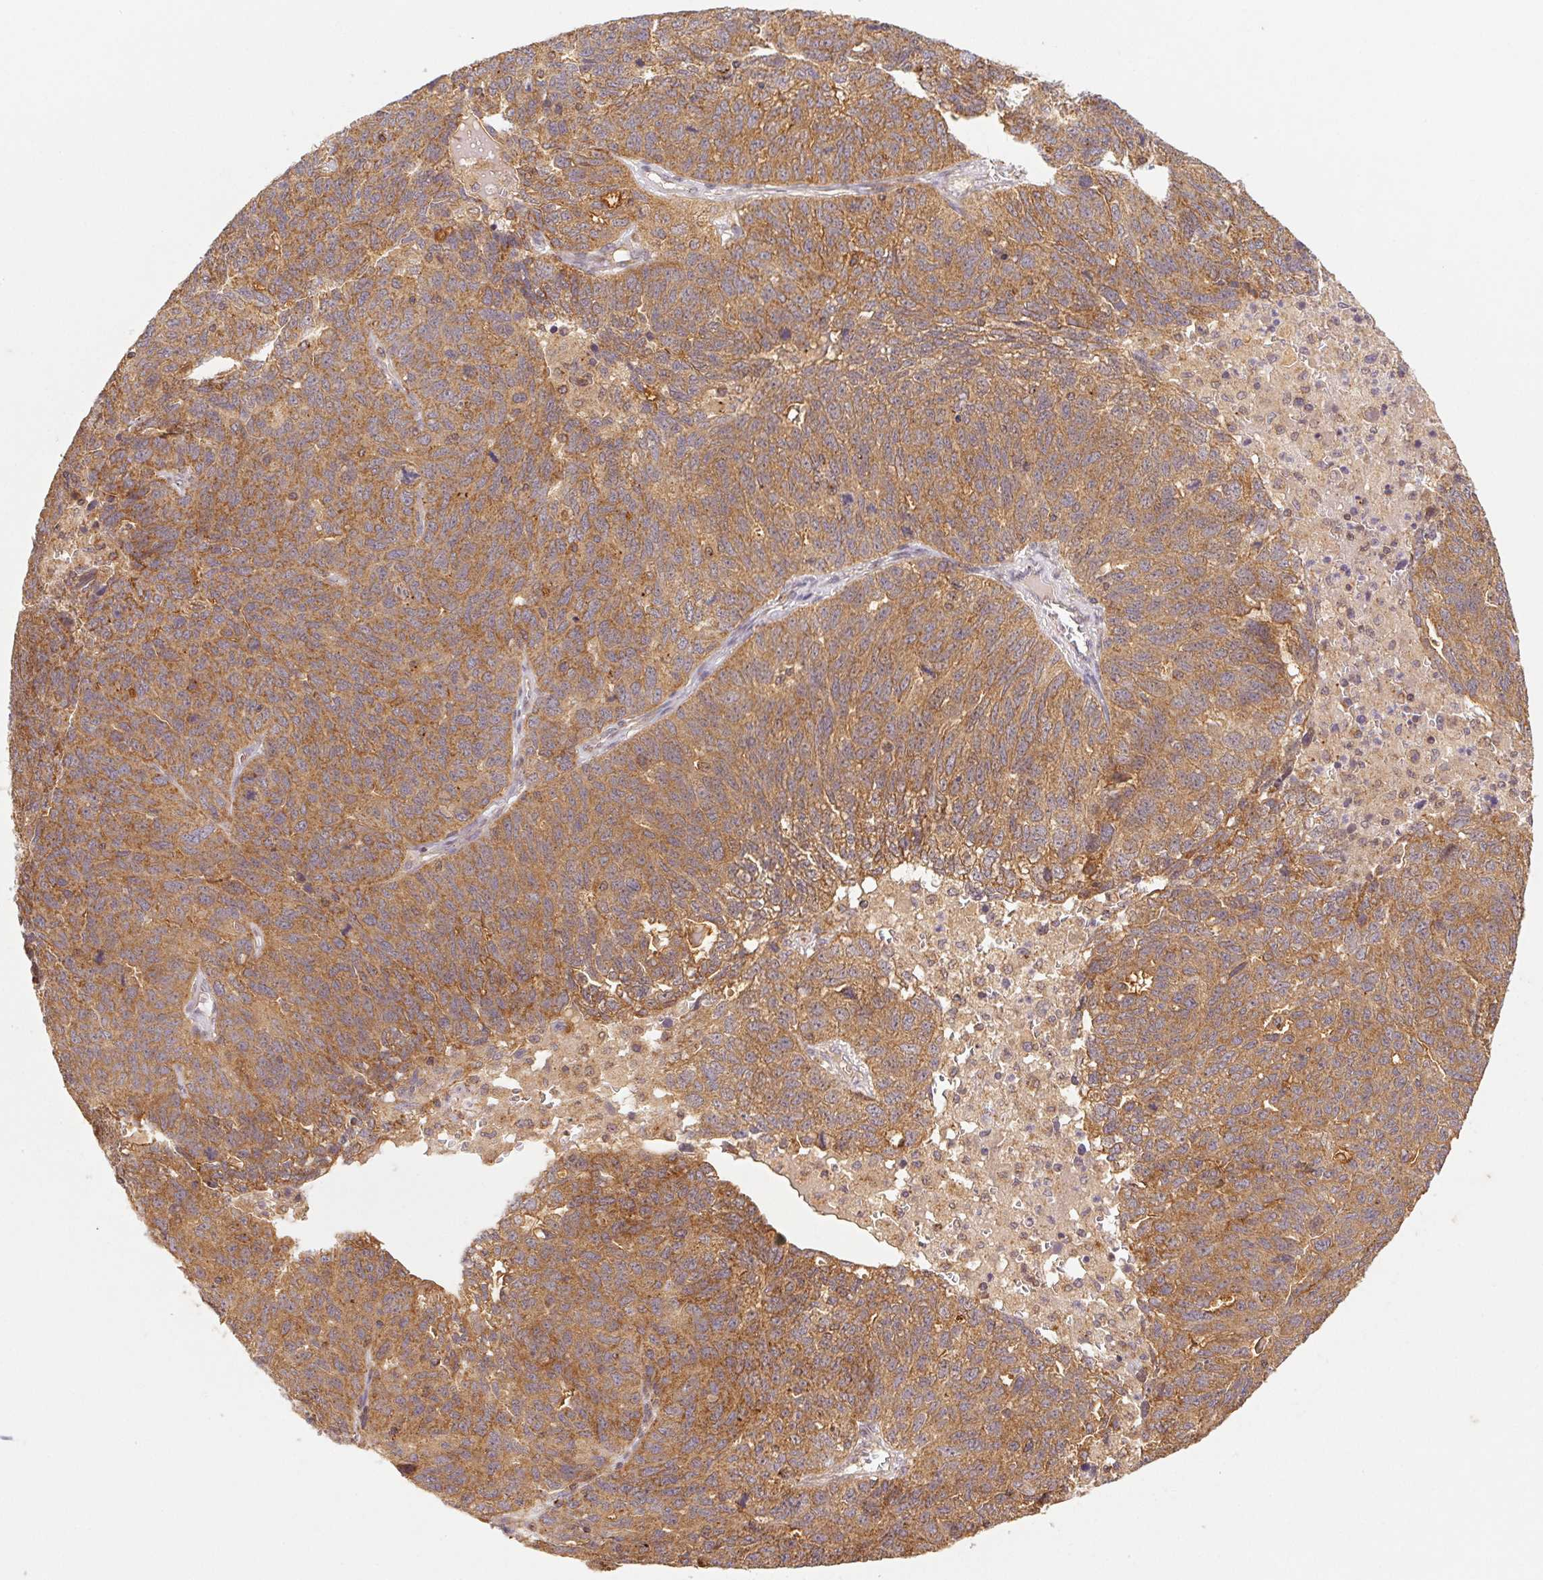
{"staining": {"intensity": "moderate", "quantity": ">75%", "location": "cytoplasmic/membranous"}, "tissue": "ovarian cancer", "cell_type": "Tumor cells", "image_type": "cancer", "snomed": [{"axis": "morphology", "description": "Cystadenocarcinoma, serous, NOS"}, {"axis": "topography", "description": "Ovary"}], "caption": "DAB (3,3'-diaminobenzidine) immunohistochemical staining of human ovarian cancer exhibits moderate cytoplasmic/membranous protein positivity in approximately >75% of tumor cells.", "gene": "MTHFD1", "patient": {"sex": "female", "age": 71}}